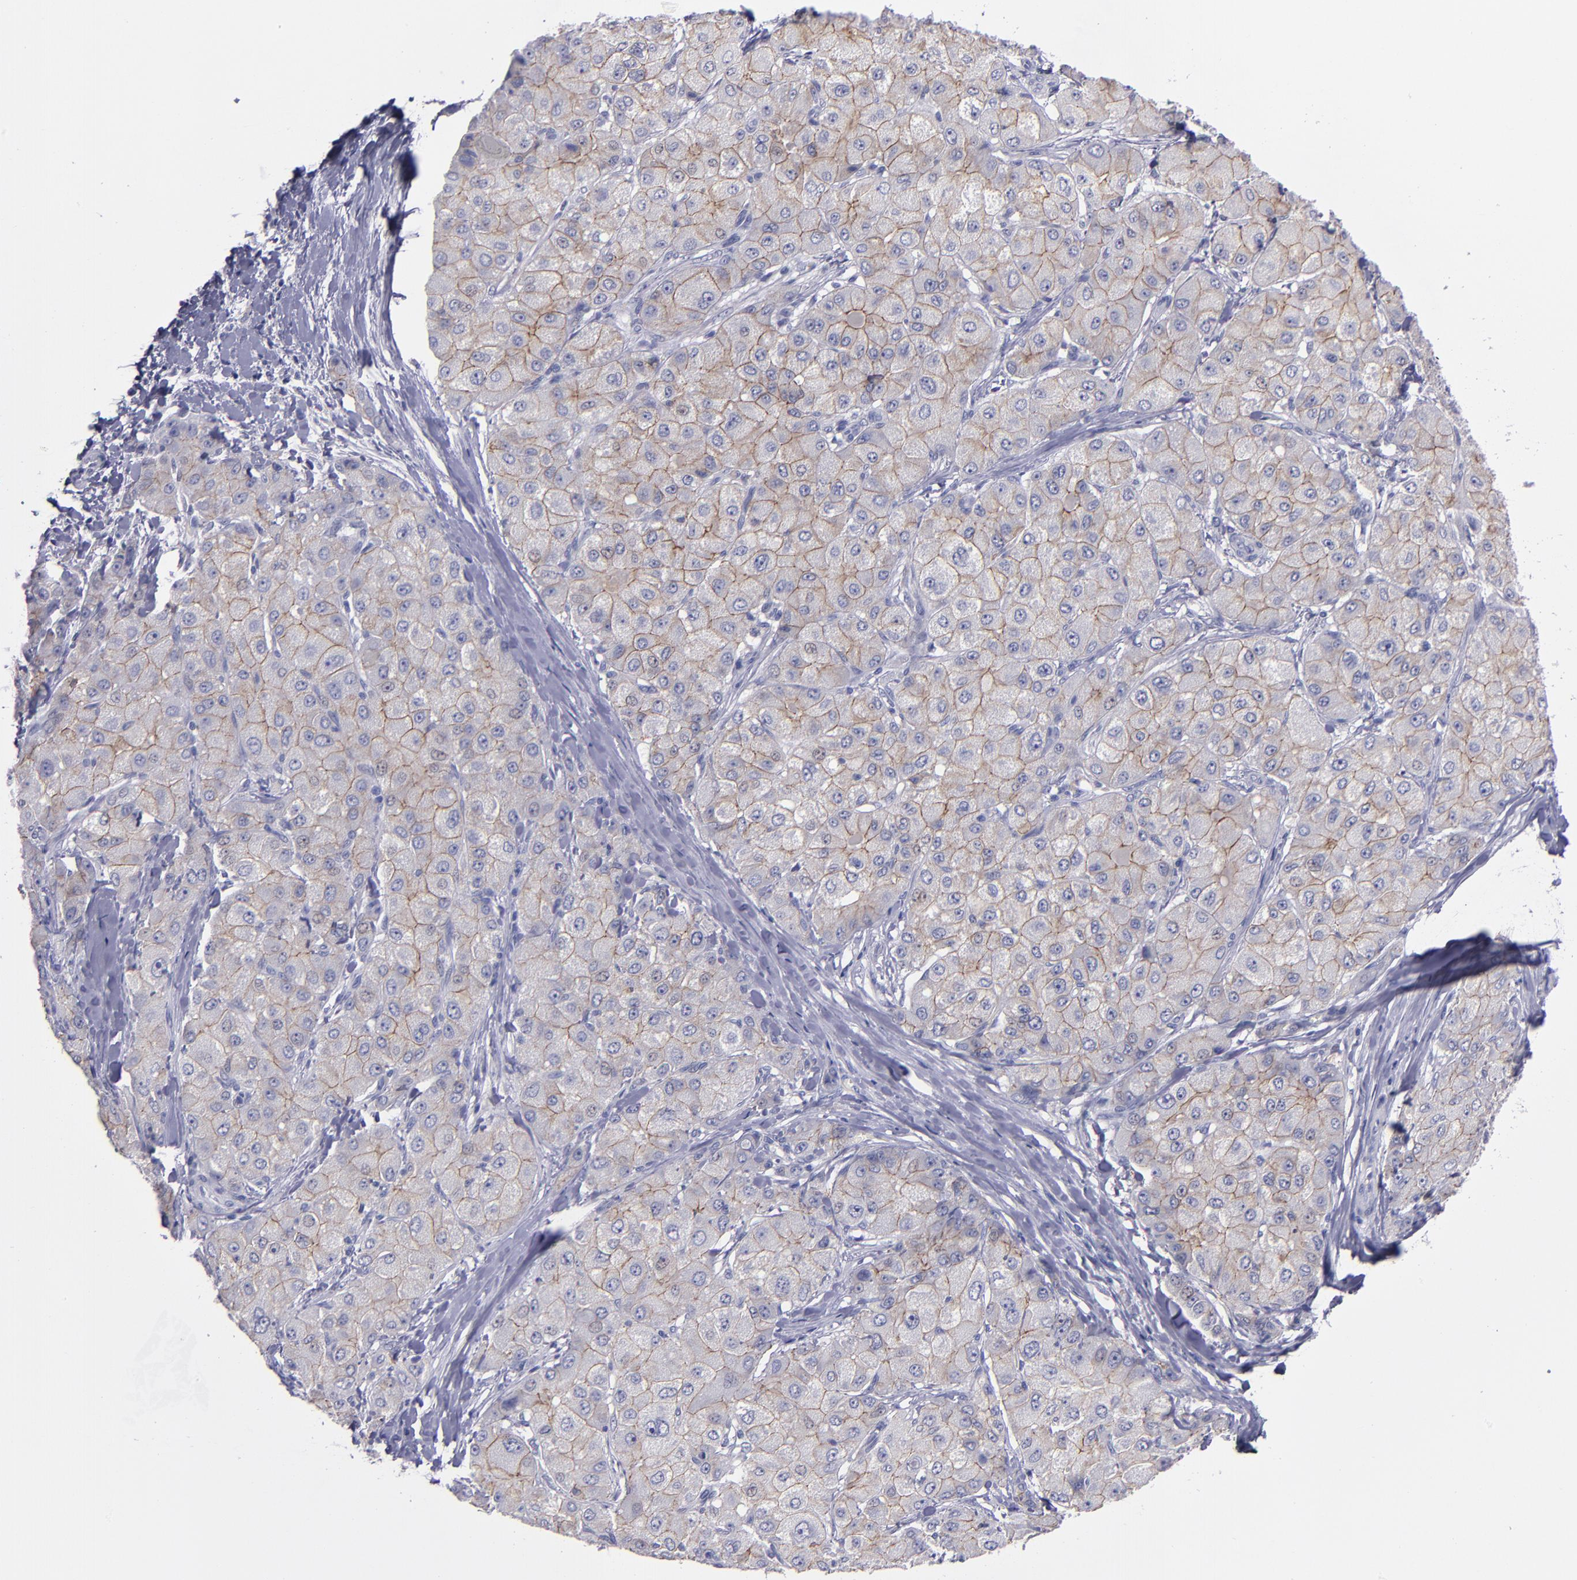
{"staining": {"intensity": "moderate", "quantity": ">75%", "location": "cytoplasmic/membranous"}, "tissue": "liver cancer", "cell_type": "Tumor cells", "image_type": "cancer", "snomed": [{"axis": "morphology", "description": "Carcinoma, Hepatocellular, NOS"}, {"axis": "topography", "description": "Liver"}], "caption": "The photomicrograph reveals a brown stain indicating the presence of a protein in the cytoplasmic/membranous of tumor cells in hepatocellular carcinoma (liver). The protein of interest is stained brown, and the nuclei are stained in blue (DAB (3,3'-diaminobenzidine) IHC with brightfield microscopy, high magnification).", "gene": "CDH3", "patient": {"sex": "male", "age": 80}}